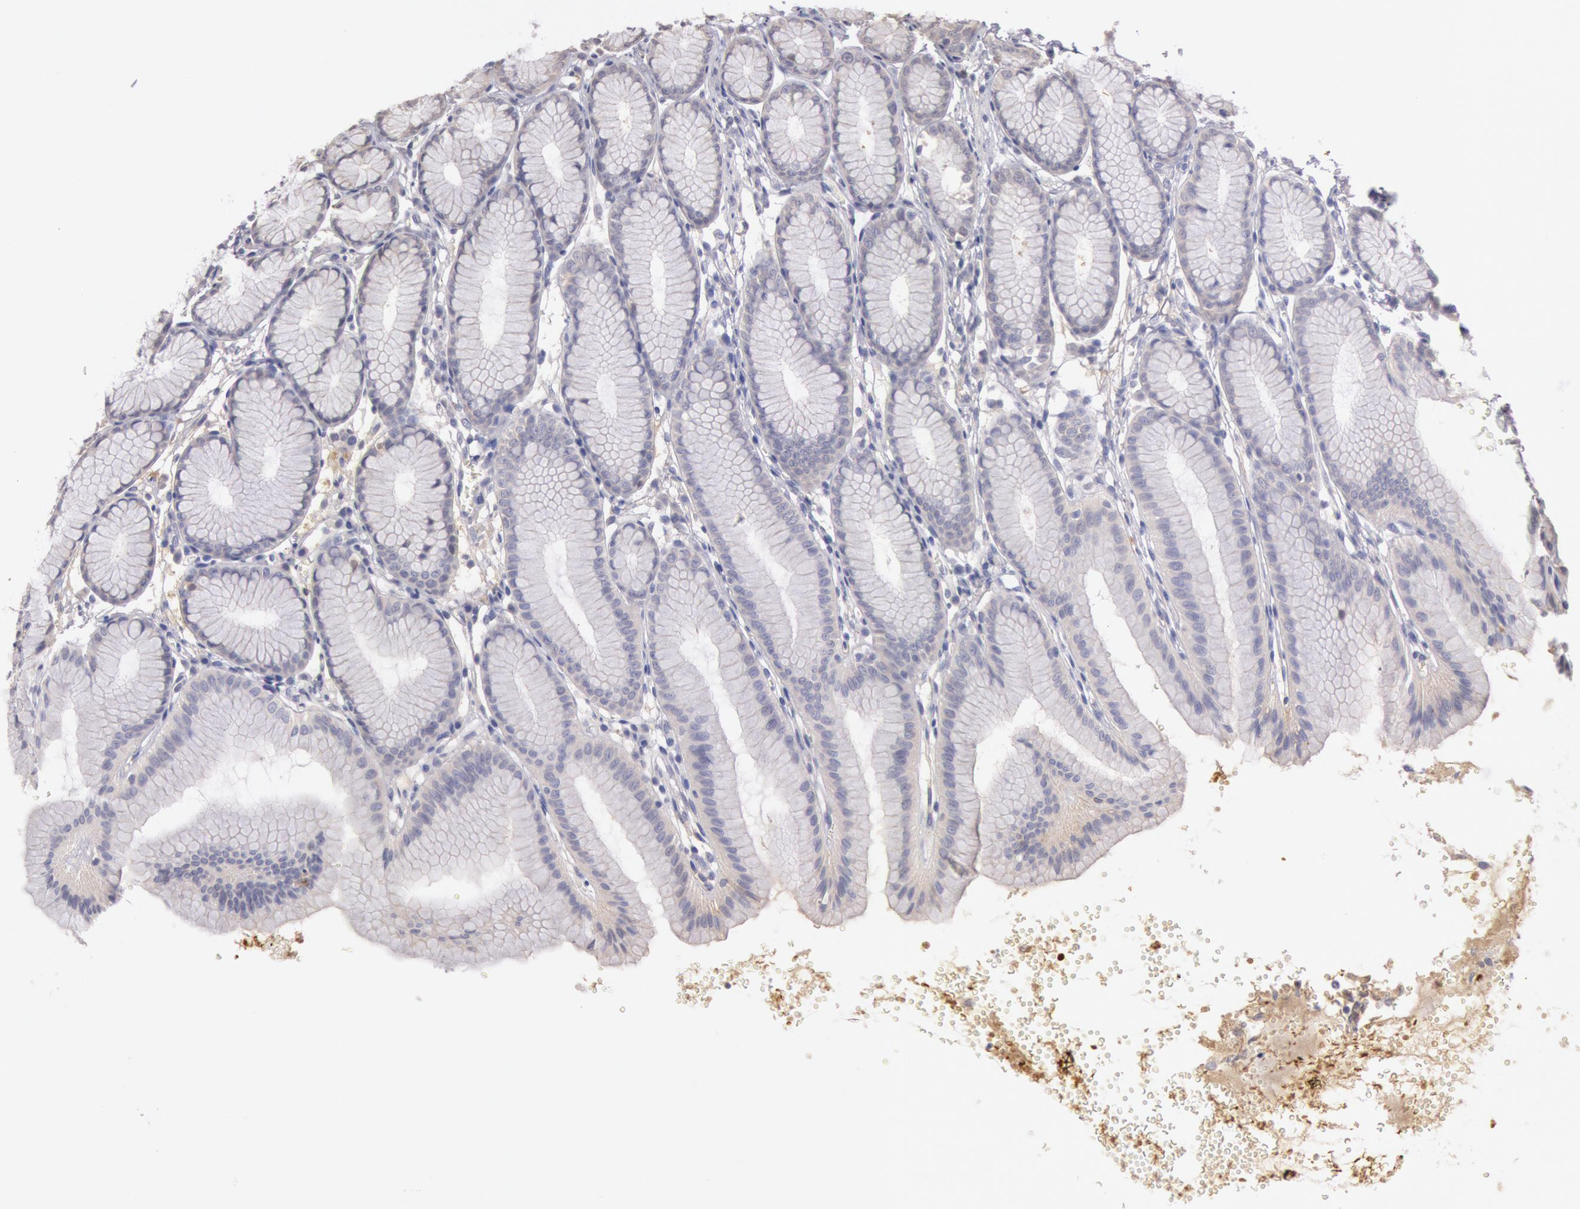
{"staining": {"intensity": "negative", "quantity": "none", "location": "none"}, "tissue": "stomach", "cell_type": "Glandular cells", "image_type": "normal", "snomed": [{"axis": "morphology", "description": "Normal tissue, NOS"}, {"axis": "topography", "description": "Stomach"}], "caption": "A high-resolution micrograph shows IHC staining of normal stomach, which reveals no significant expression in glandular cells. Brightfield microscopy of IHC stained with DAB (3,3'-diaminobenzidine) (brown) and hematoxylin (blue), captured at high magnification.", "gene": "C1R", "patient": {"sex": "male", "age": 42}}